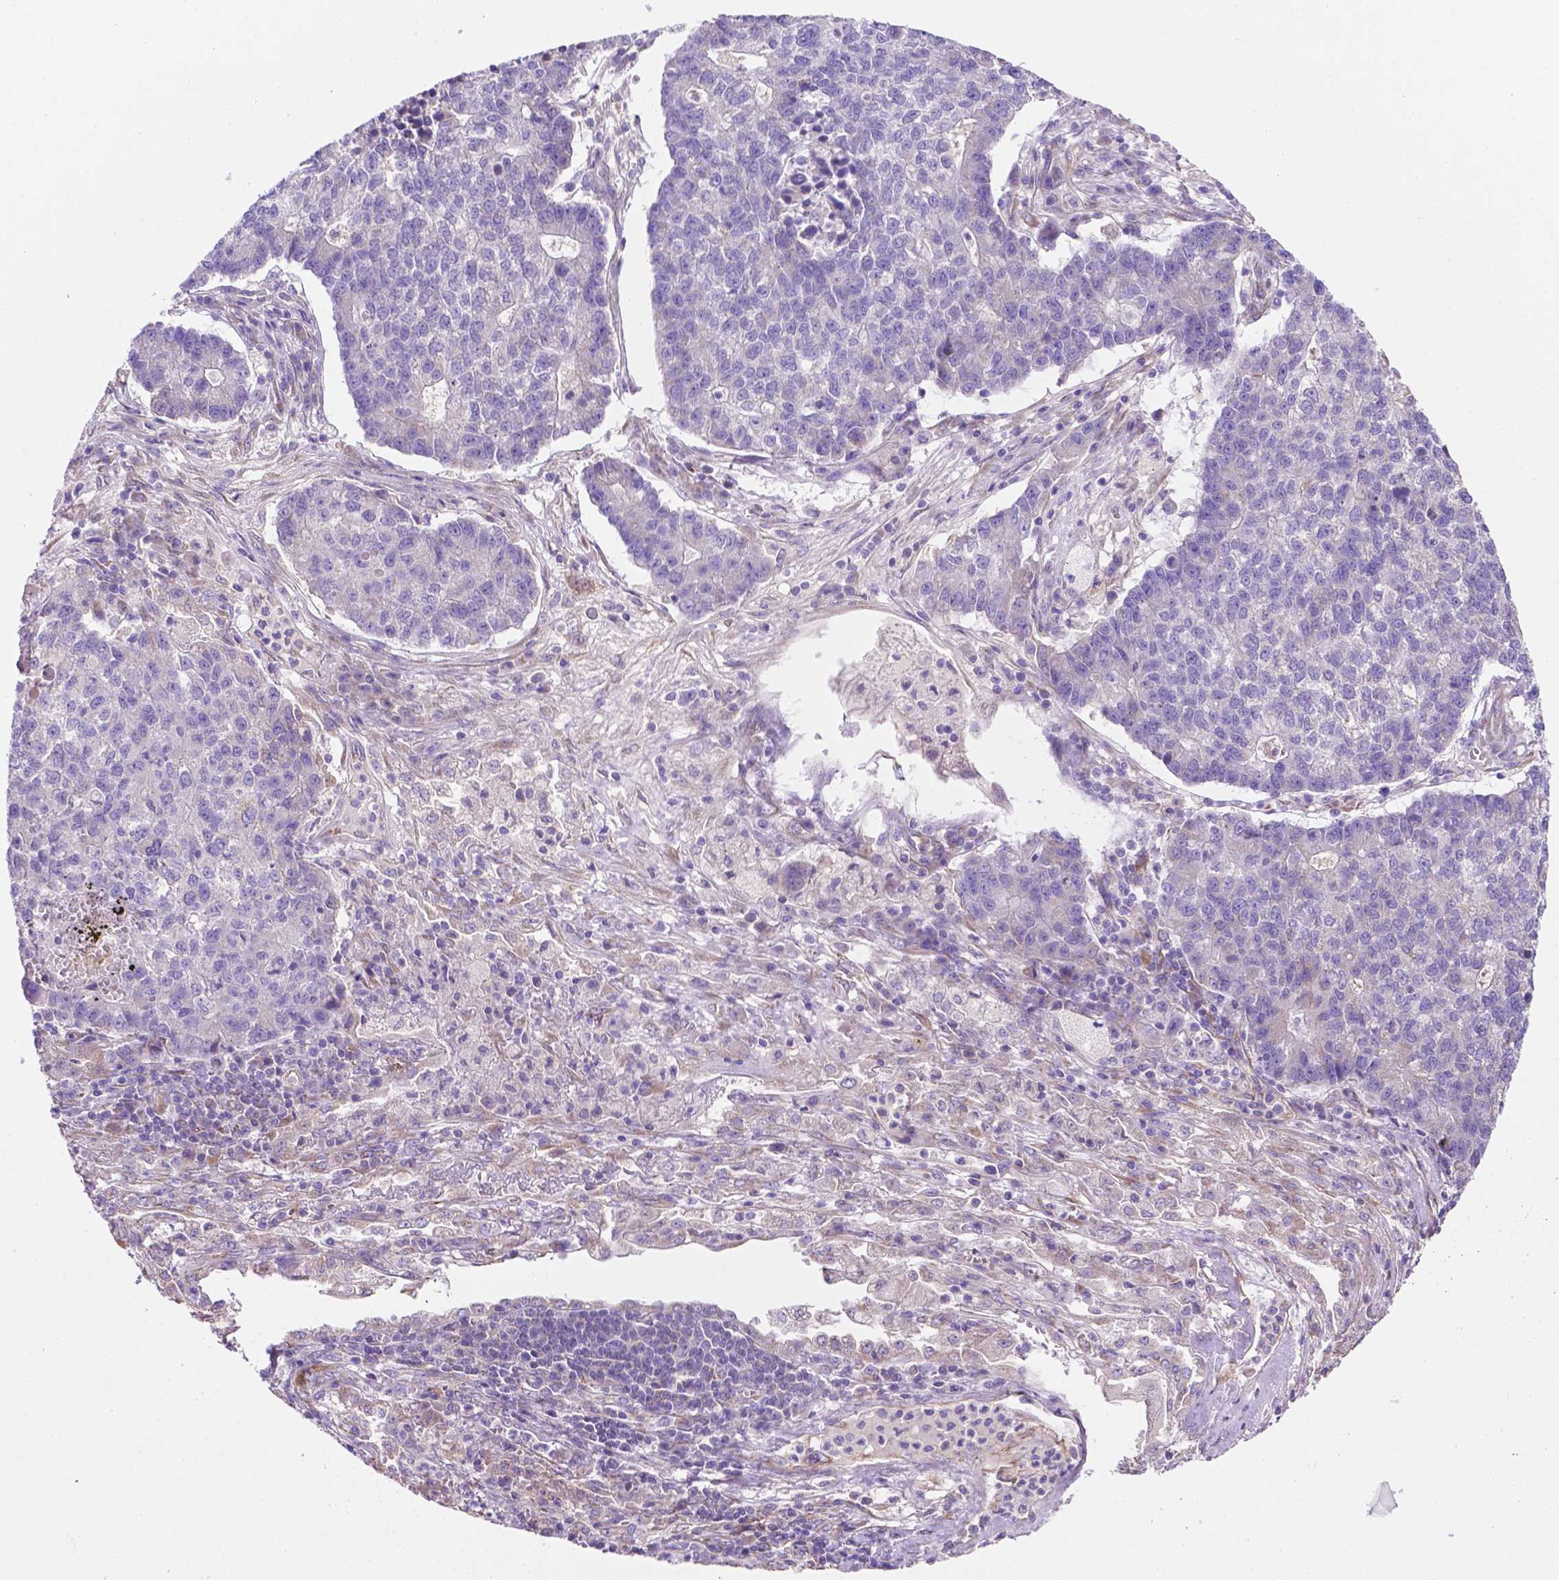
{"staining": {"intensity": "negative", "quantity": "none", "location": "none"}, "tissue": "lung cancer", "cell_type": "Tumor cells", "image_type": "cancer", "snomed": [{"axis": "morphology", "description": "Adenocarcinoma, NOS"}, {"axis": "topography", "description": "Lung"}], "caption": "Micrograph shows no protein staining in tumor cells of lung adenocarcinoma tissue.", "gene": "CEACAM7", "patient": {"sex": "male", "age": 57}}